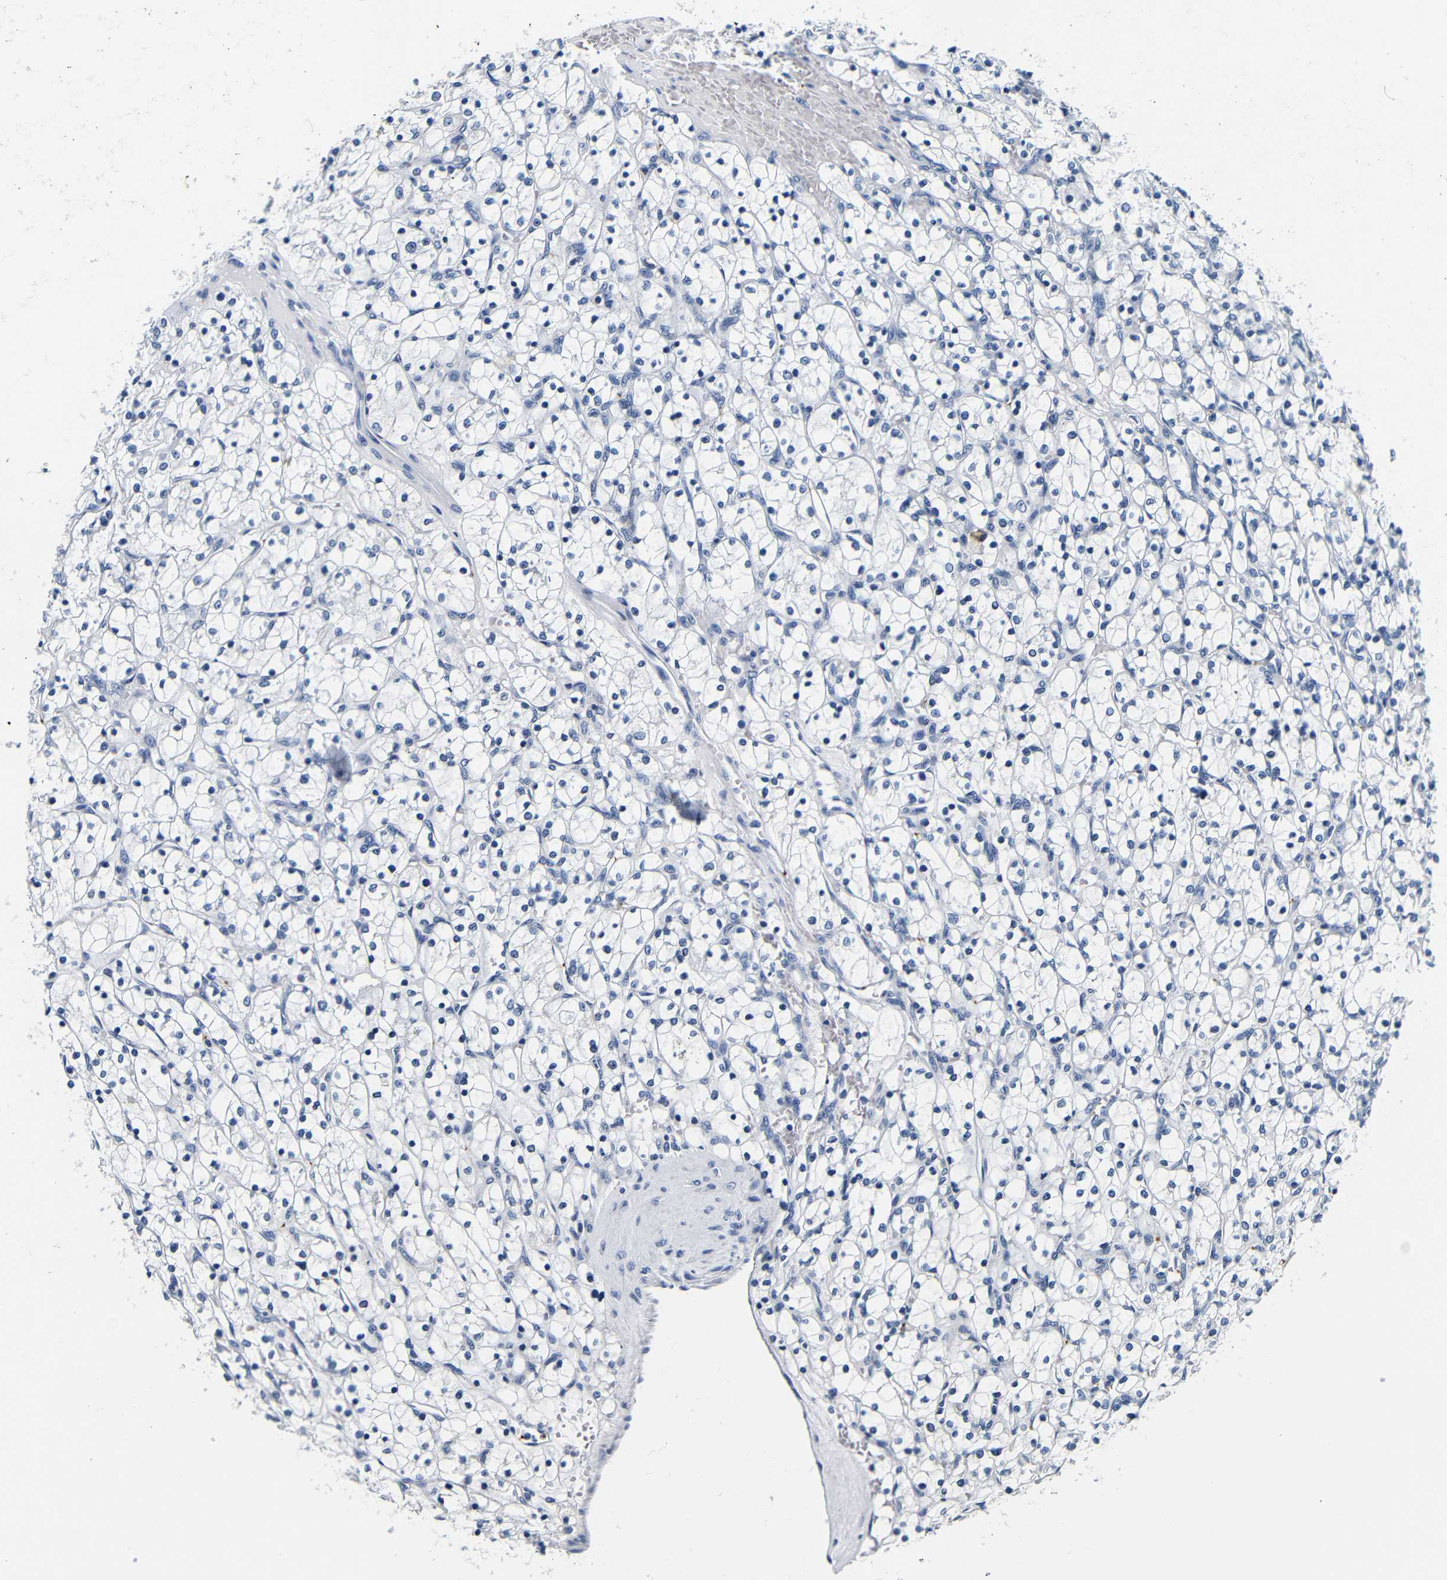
{"staining": {"intensity": "negative", "quantity": "none", "location": "none"}, "tissue": "renal cancer", "cell_type": "Tumor cells", "image_type": "cancer", "snomed": [{"axis": "morphology", "description": "Adenocarcinoma, NOS"}, {"axis": "topography", "description": "Kidney"}], "caption": "Tumor cells show no significant positivity in renal cancer (adenocarcinoma).", "gene": "GP1BA", "patient": {"sex": "female", "age": 69}}